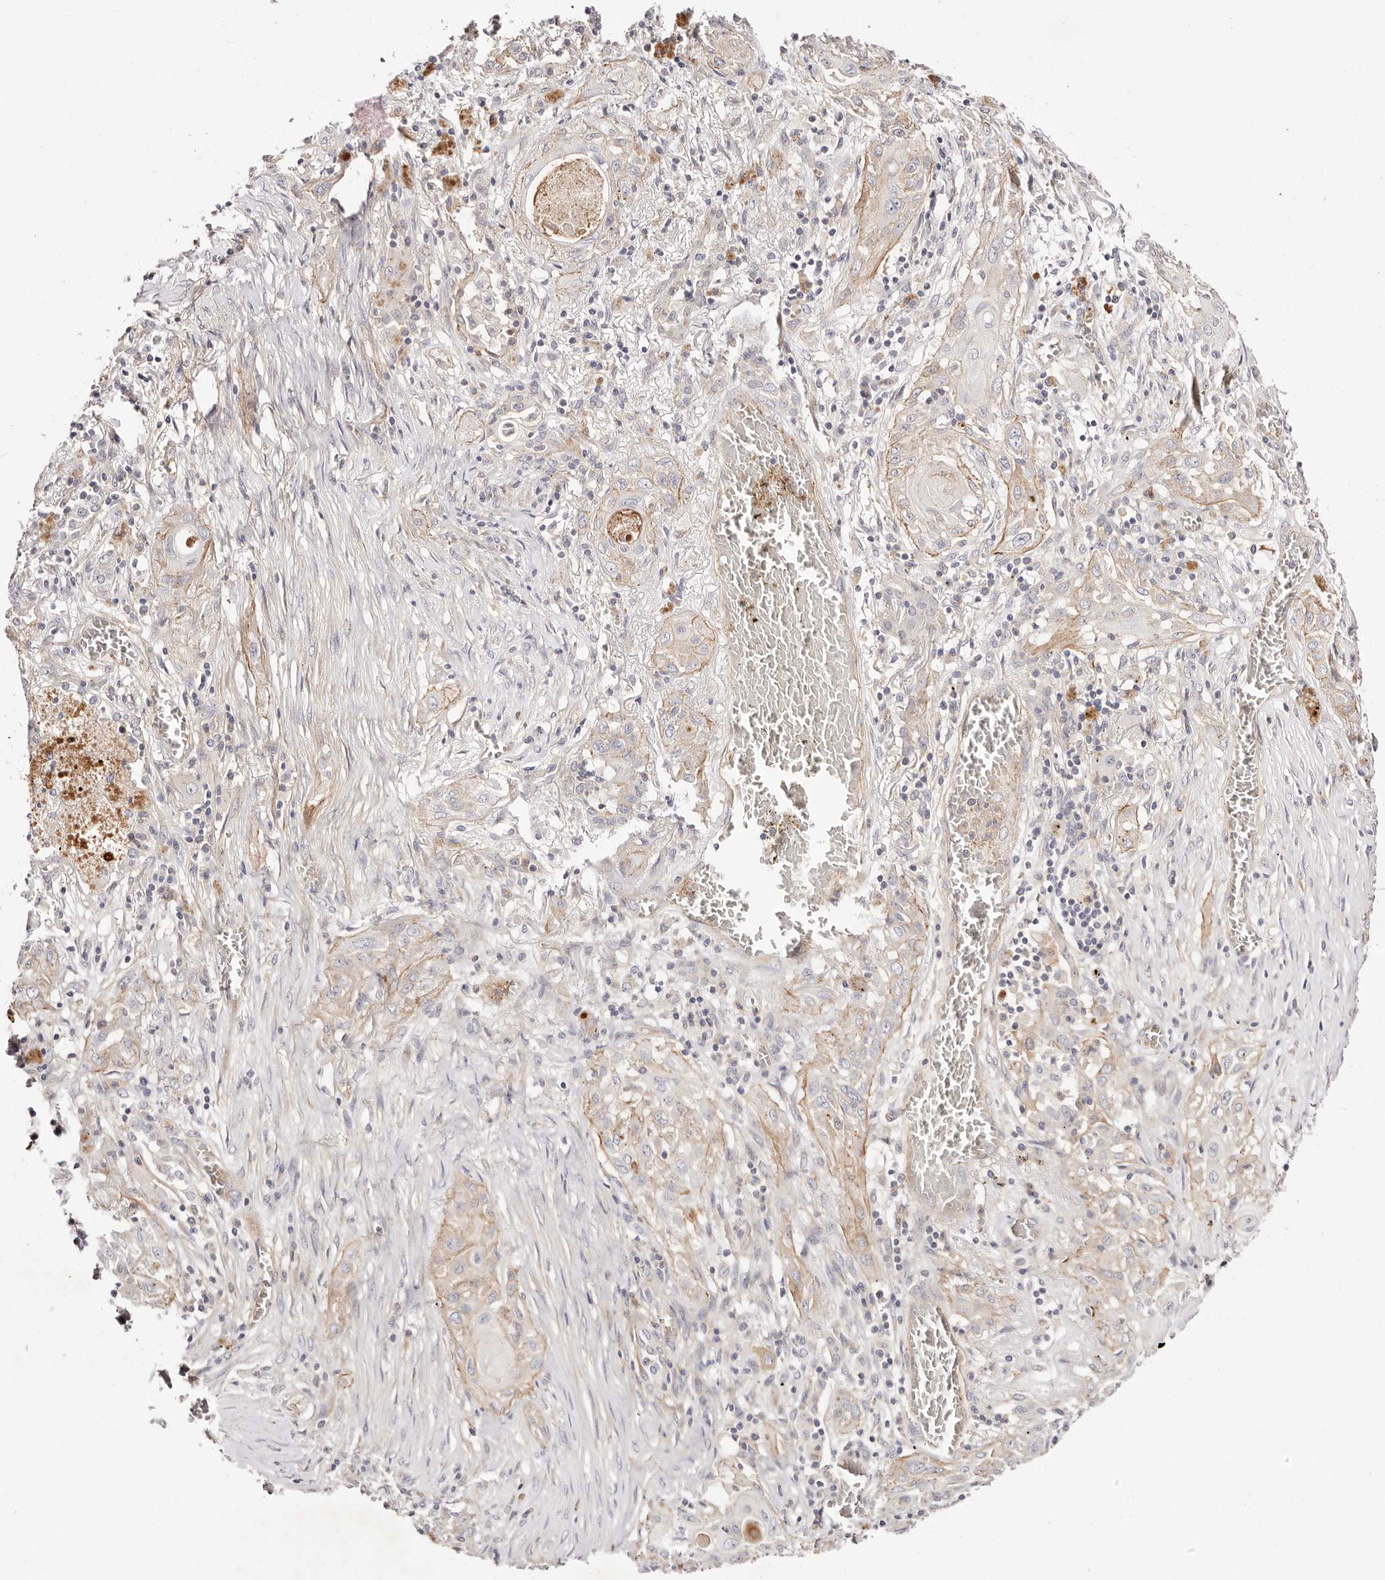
{"staining": {"intensity": "moderate", "quantity": "<25%", "location": "cytoplasmic/membranous"}, "tissue": "lung cancer", "cell_type": "Tumor cells", "image_type": "cancer", "snomed": [{"axis": "morphology", "description": "Squamous cell carcinoma, NOS"}, {"axis": "topography", "description": "Lung"}], "caption": "Protein analysis of squamous cell carcinoma (lung) tissue displays moderate cytoplasmic/membranous staining in approximately <25% of tumor cells.", "gene": "SLC35B2", "patient": {"sex": "female", "age": 47}}